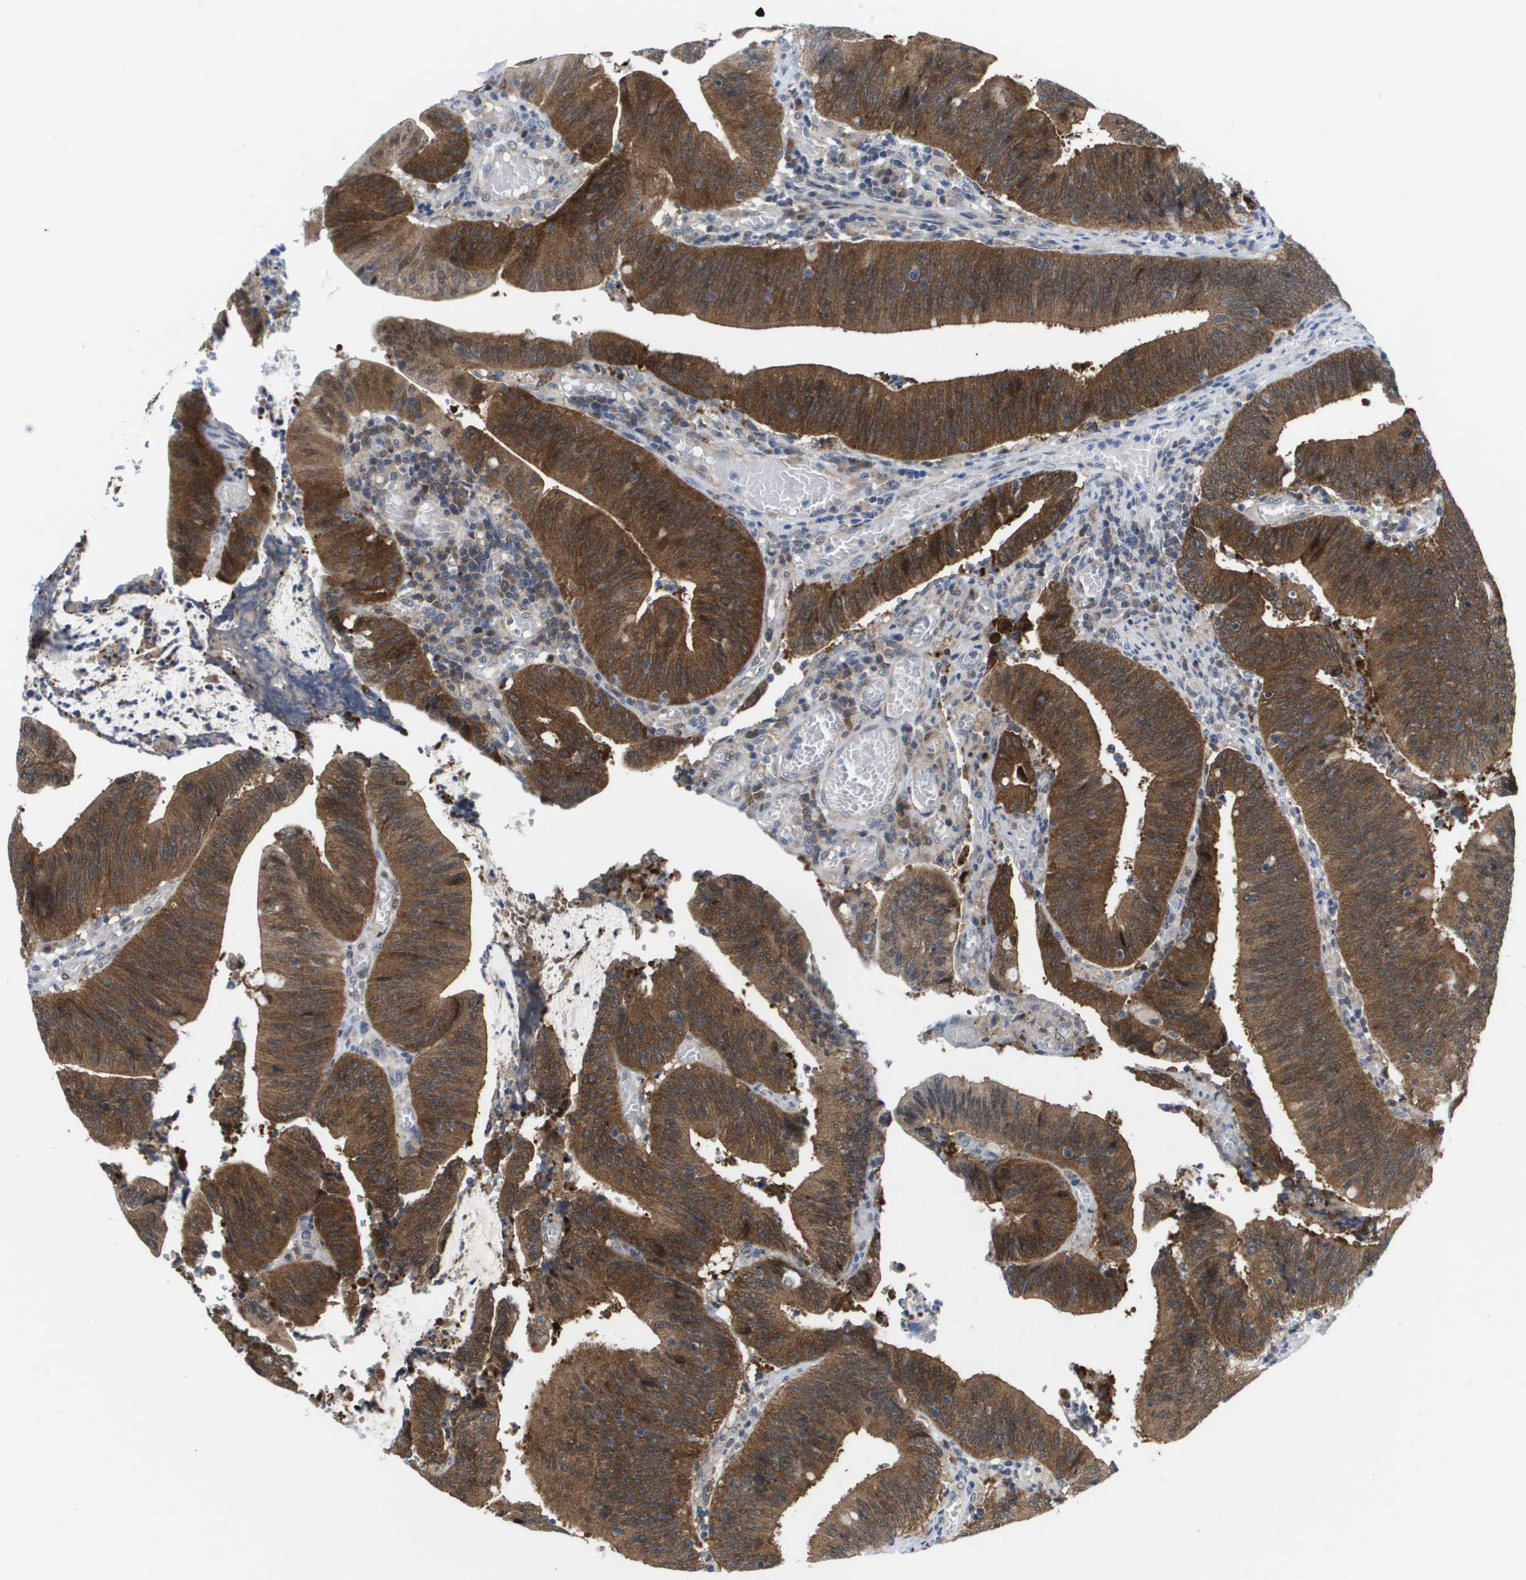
{"staining": {"intensity": "strong", "quantity": ">75%", "location": "cytoplasmic/membranous"}, "tissue": "colorectal cancer", "cell_type": "Tumor cells", "image_type": "cancer", "snomed": [{"axis": "morphology", "description": "Normal tissue, NOS"}, {"axis": "morphology", "description": "Adenocarcinoma, NOS"}, {"axis": "topography", "description": "Rectum"}], "caption": "The histopathology image reveals a brown stain indicating the presence of a protein in the cytoplasmic/membranous of tumor cells in colorectal cancer.", "gene": "FKBP4", "patient": {"sex": "female", "age": 66}}